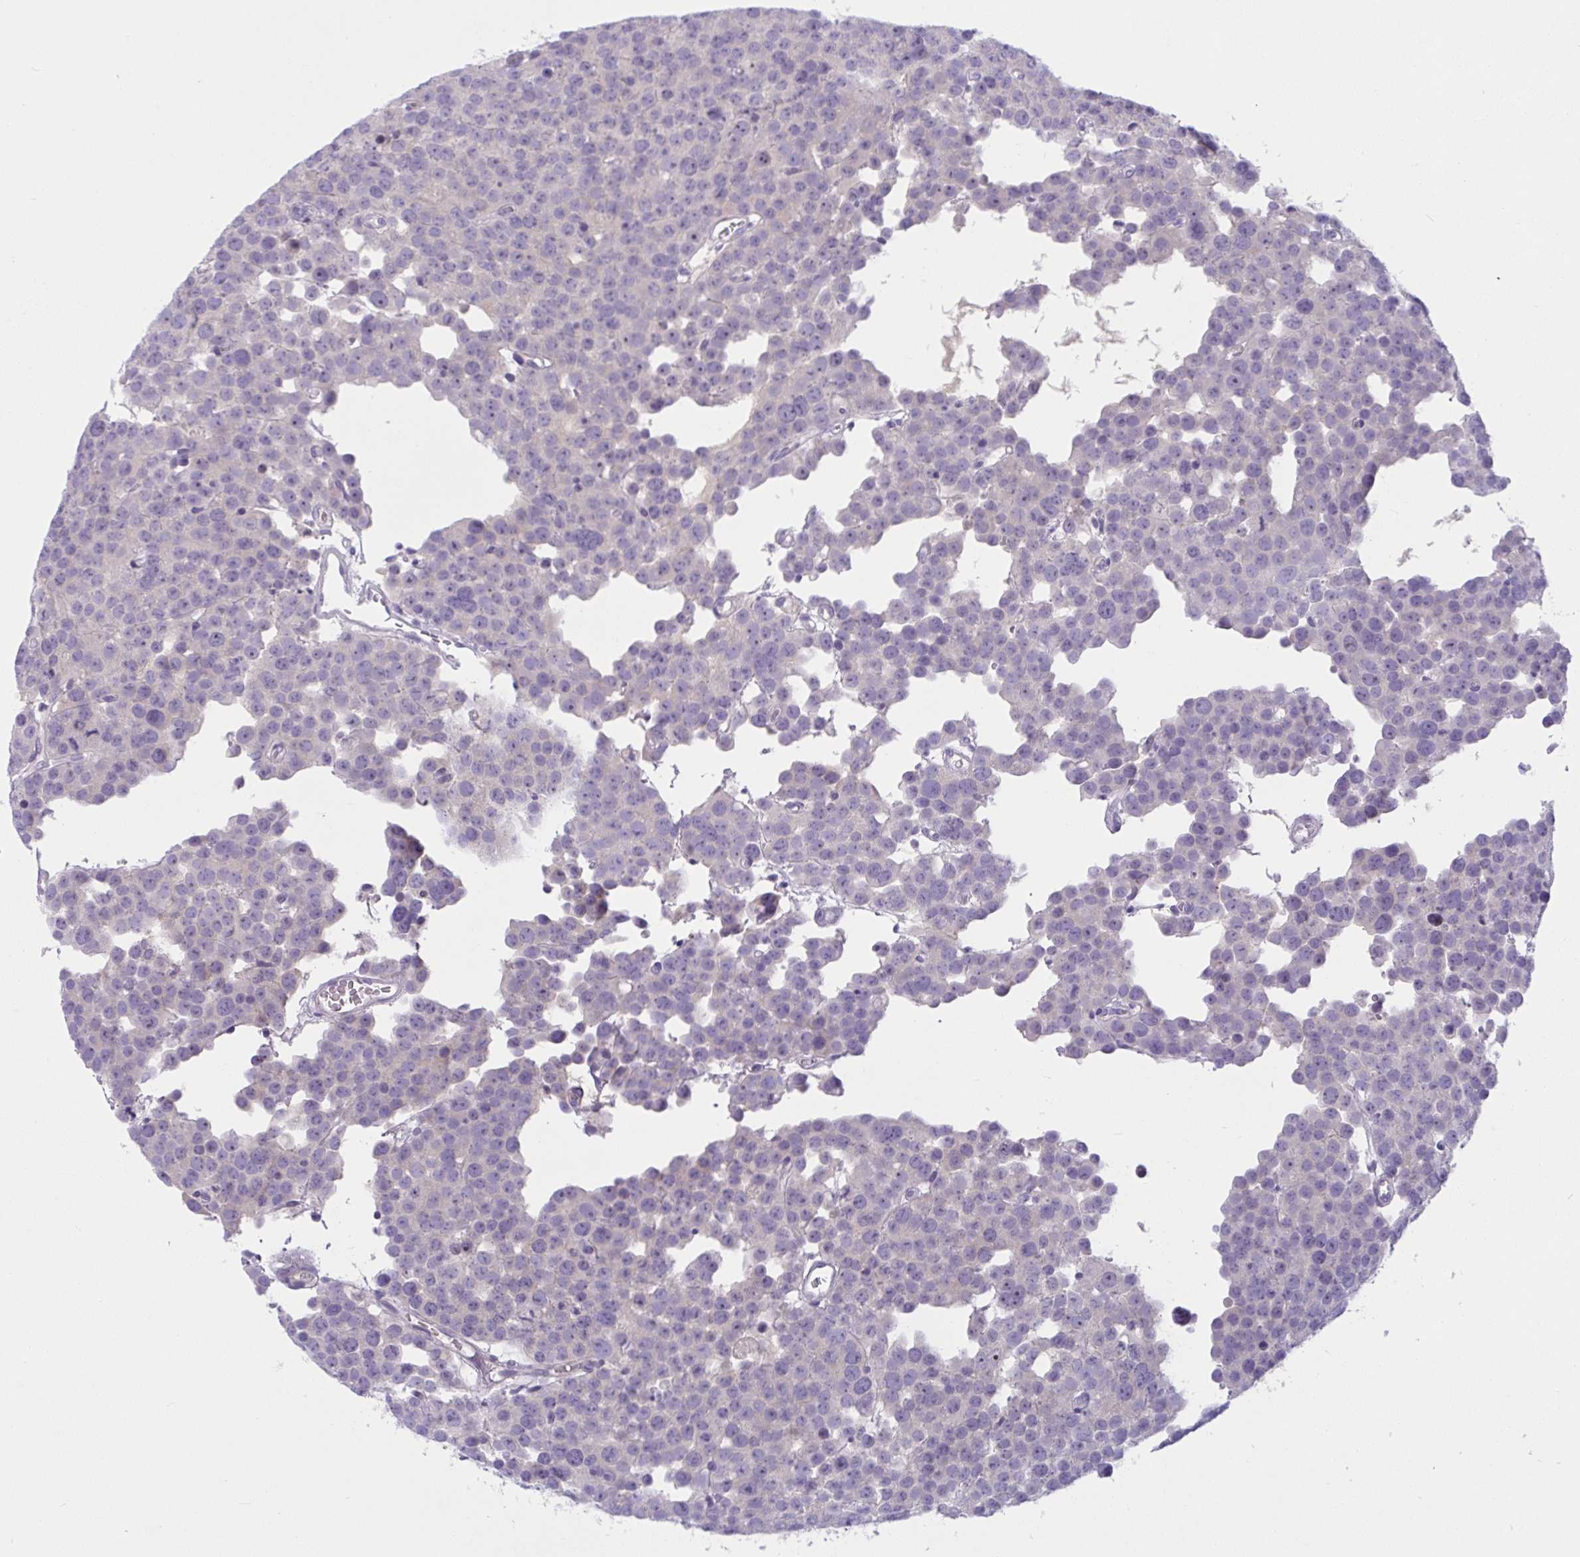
{"staining": {"intensity": "negative", "quantity": "none", "location": "none"}, "tissue": "testis cancer", "cell_type": "Tumor cells", "image_type": "cancer", "snomed": [{"axis": "morphology", "description": "Seminoma, NOS"}, {"axis": "topography", "description": "Testis"}], "caption": "Immunohistochemistry histopathology image of human testis seminoma stained for a protein (brown), which shows no staining in tumor cells. Nuclei are stained in blue.", "gene": "WNT9B", "patient": {"sex": "male", "age": 71}}